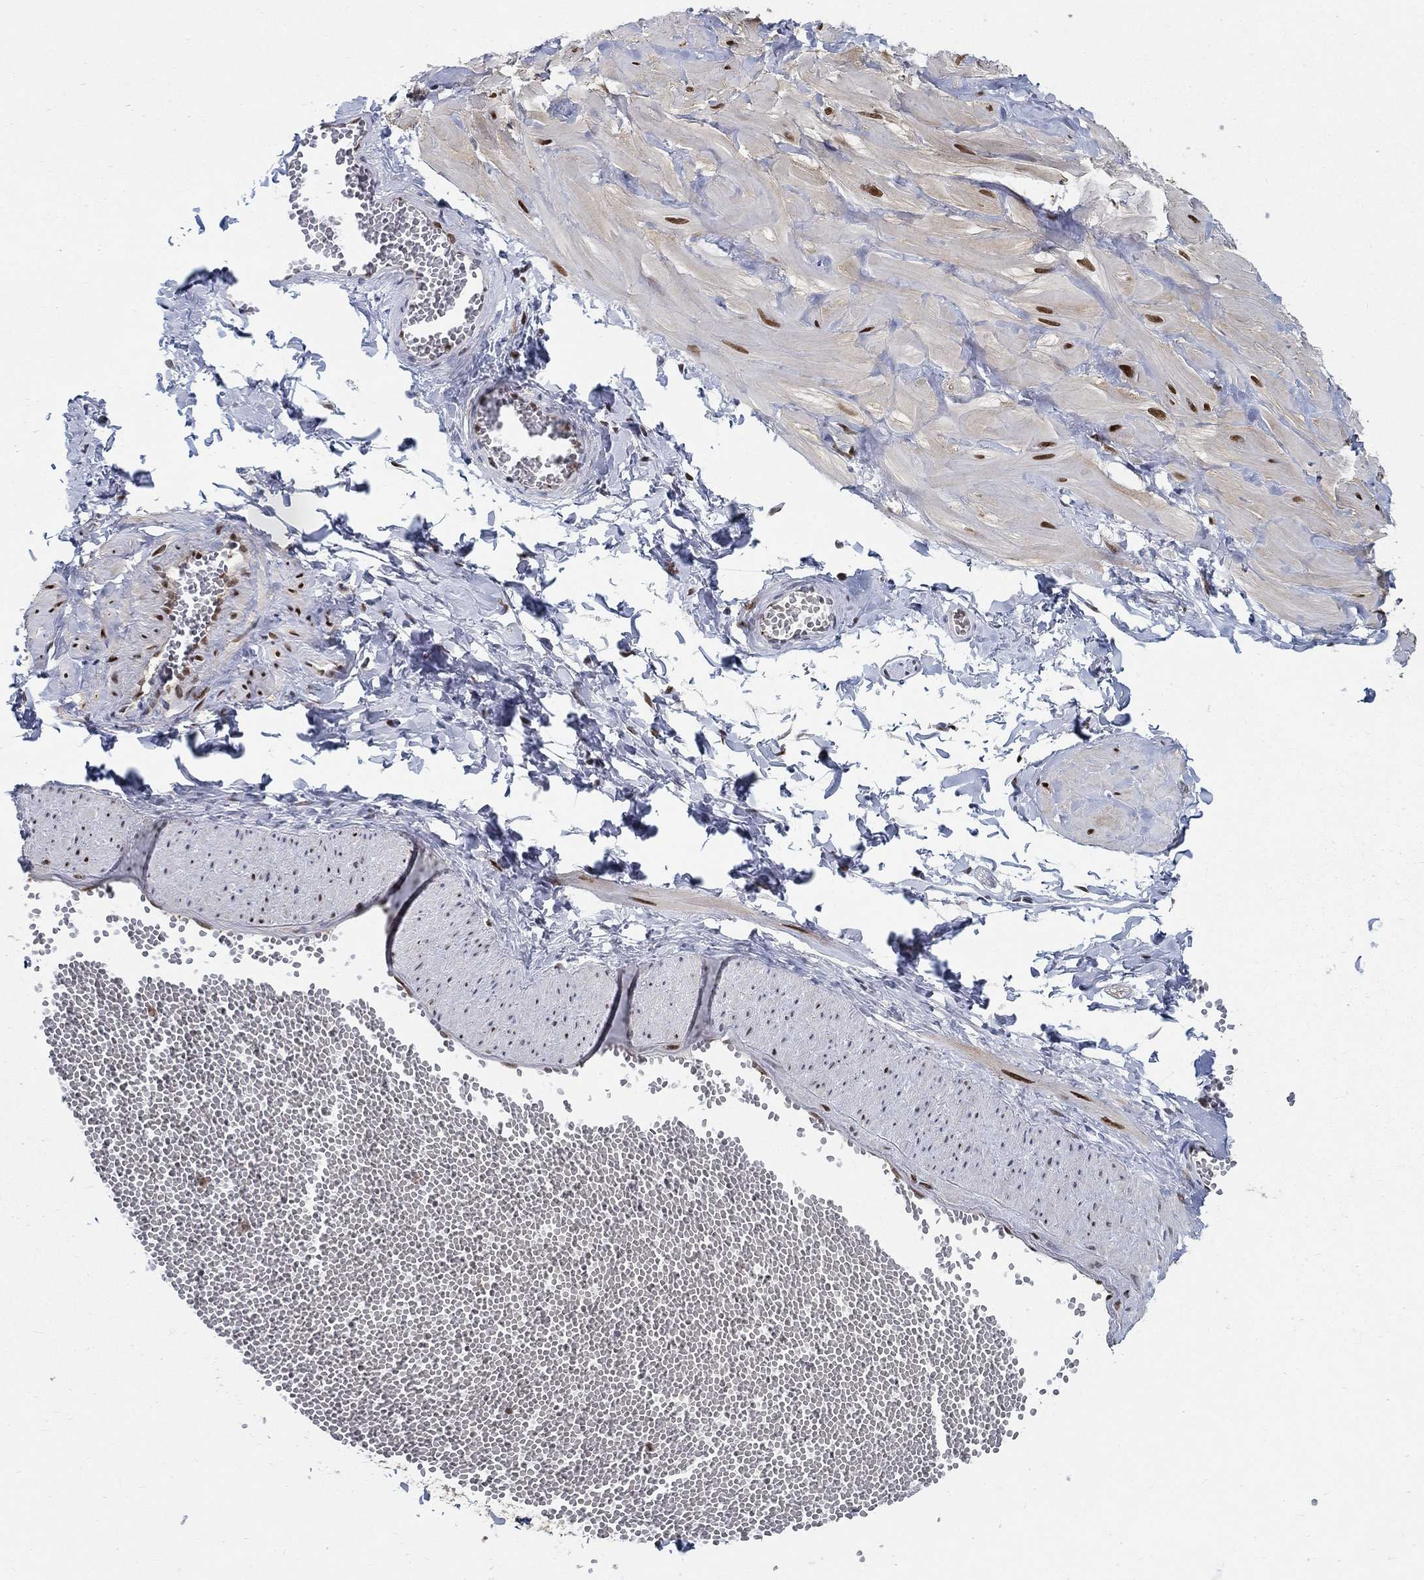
{"staining": {"intensity": "negative", "quantity": "none", "location": "none"}, "tissue": "adipose tissue", "cell_type": "Adipocytes", "image_type": "normal", "snomed": [{"axis": "morphology", "description": "Normal tissue, NOS"}, {"axis": "topography", "description": "Smooth muscle"}, {"axis": "topography", "description": "Peripheral nerve tissue"}], "caption": "Adipose tissue was stained to show a protein in brown. There is no significant staining in adipocytes. Brightfield microscopy of IHC stained with DAB (3,3'-diaminobenzidine) (brown) and hematoxylin (blue), captured at high magnification.", "gene": "ZNF594", "patient": {"sex": "male", "age": 22}}